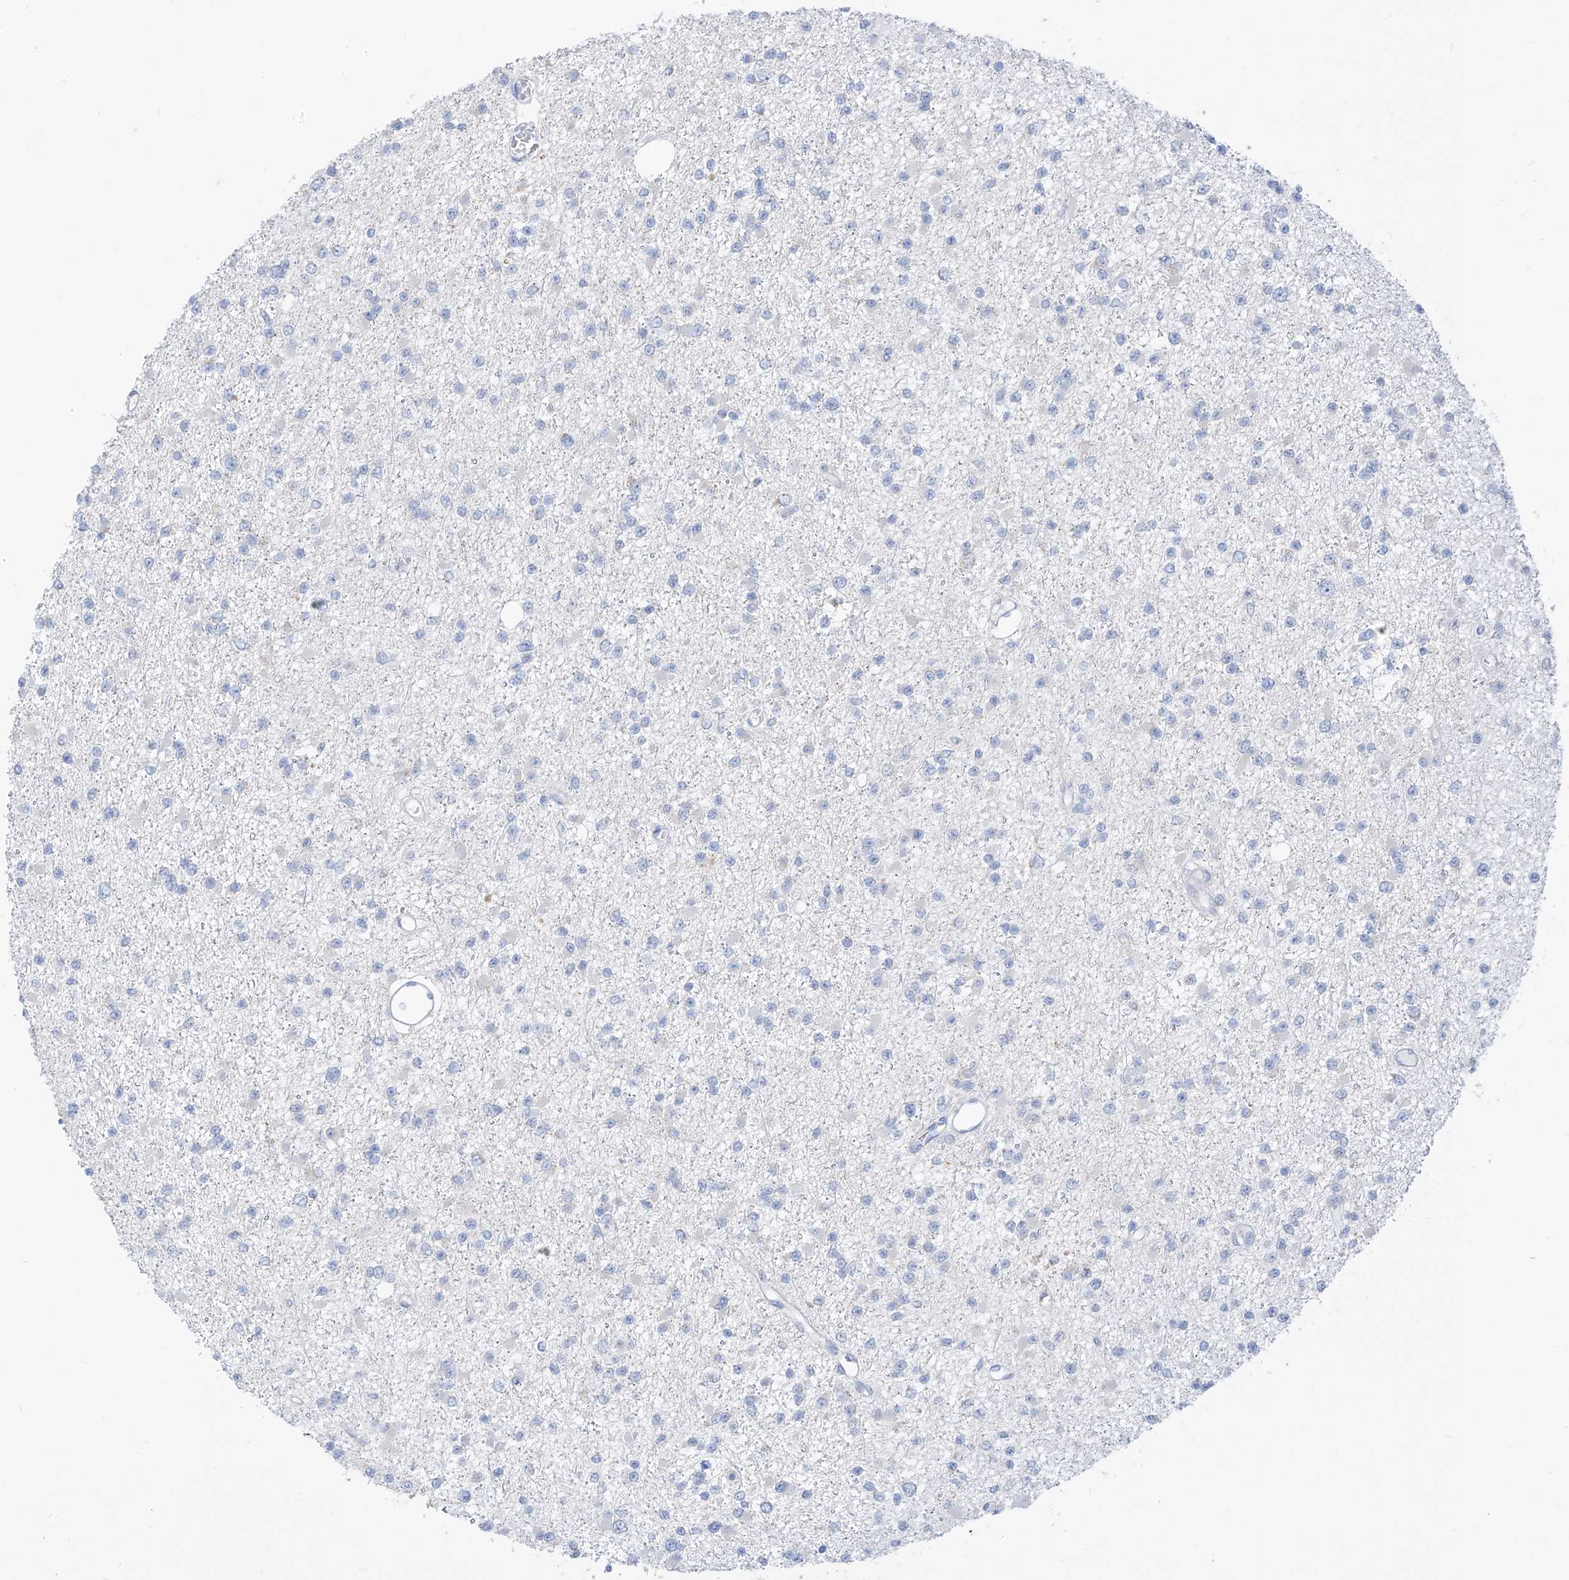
{"staining": {"intensity": "negative", "quantity": "none", "location": "none"}, "tissue": "glioma", "cell_type": "Tumor cells", "image_type": "cancer", "snomed": [{"axis": "morphology", "description": "Glioma, malignant, Low grade"}, {"axis": "topography", "description": "Brain"}], "caption": "A histopathology image of human malignant low-grade glioma is negative for staining in tumor cells. (Brightfield microscopy of DAB IHC at high magnification).", "gene": "ZNF404", "patient": {"sex": "female", "age": 22}}